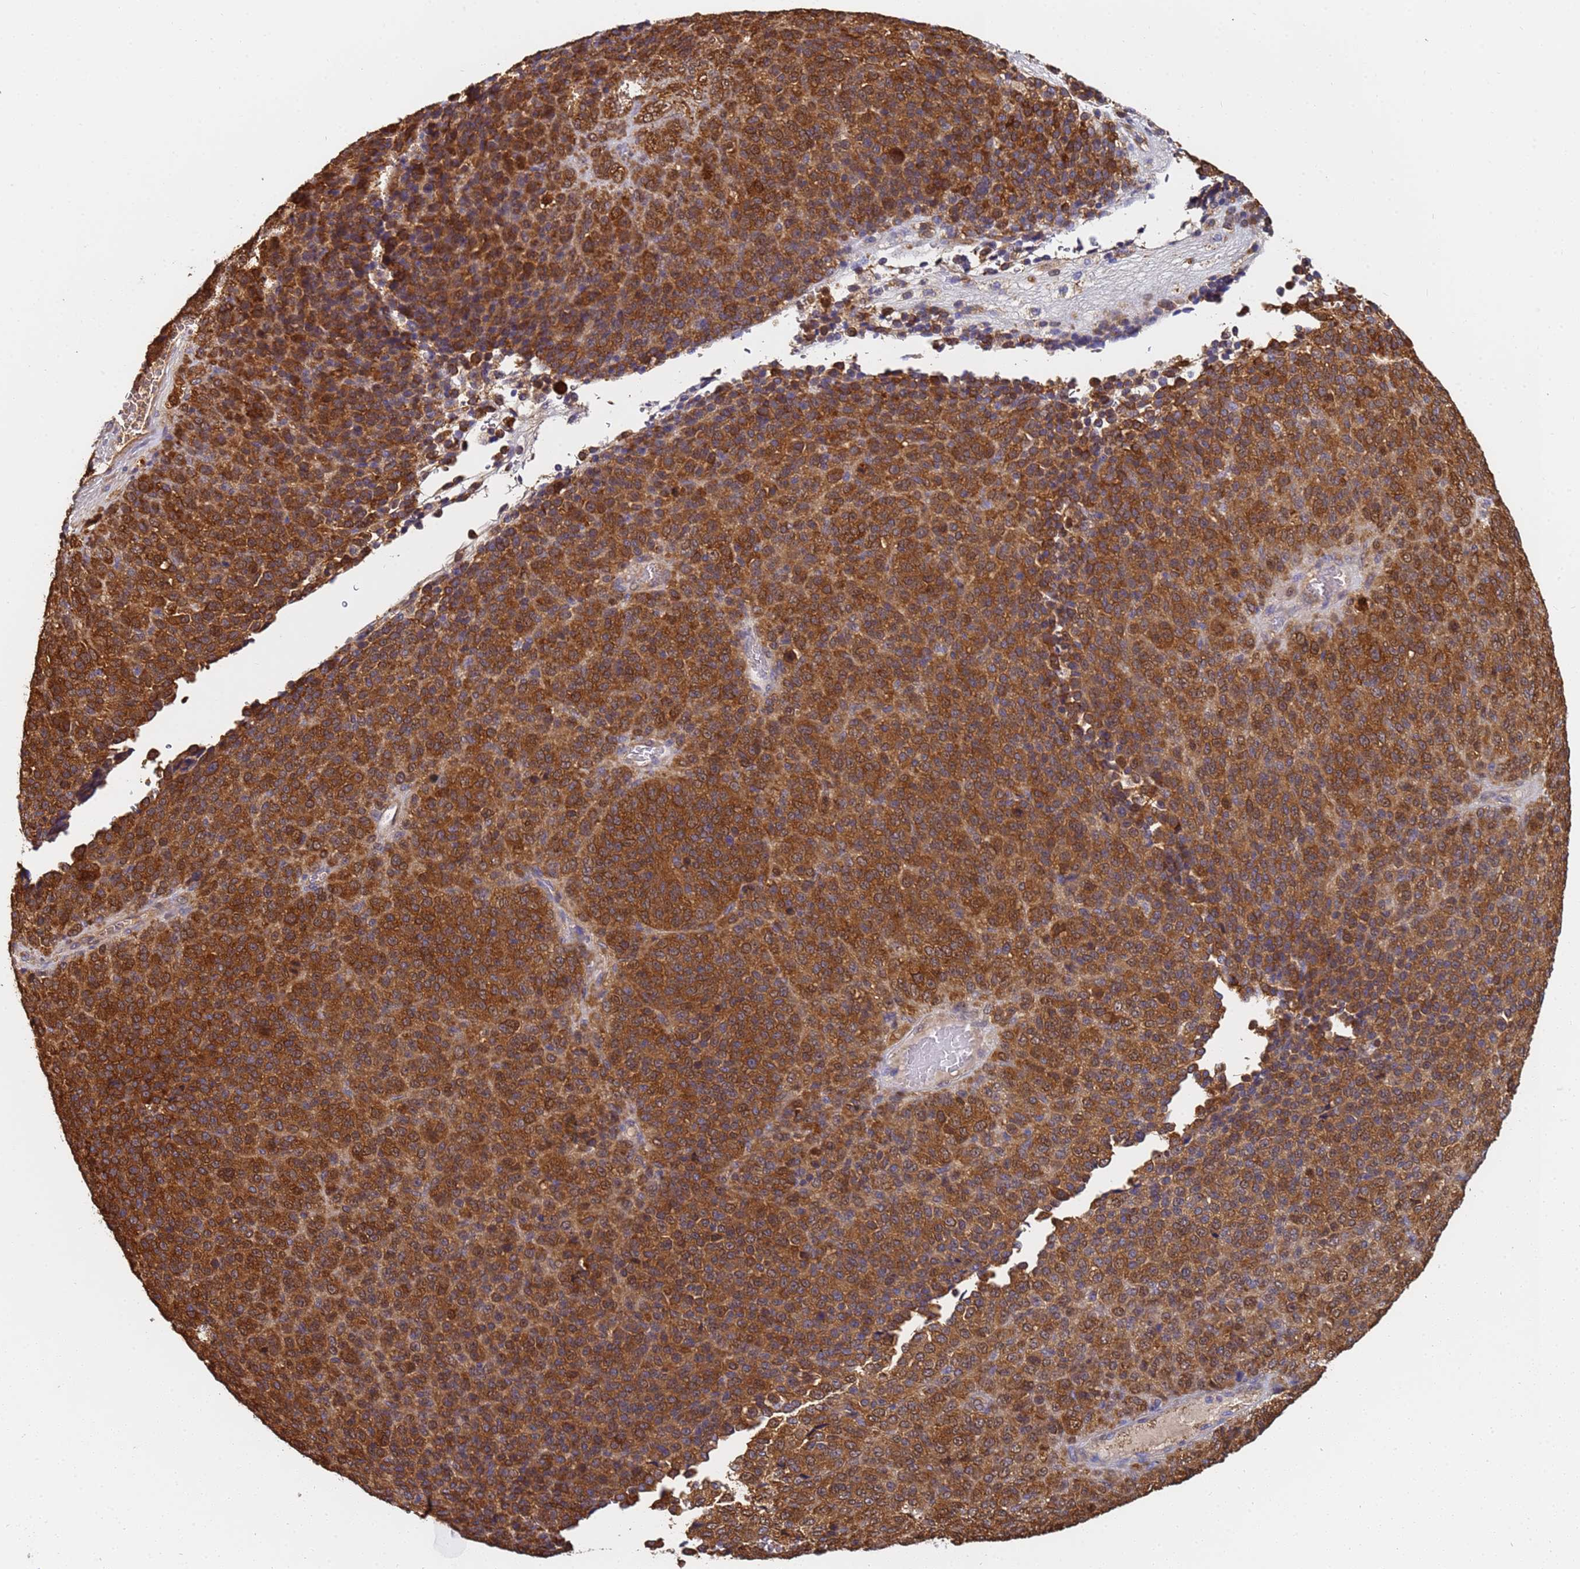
{"staining": {"intensity": "moderate", "quantity": ">75%", "location": "cytoplasmic/membranous"}, "tissue": "melanoma", "cell_type": "Tumor cells", "image_type": "cancer", "snomed": [{"axis": "morphology", "description": "Malignant melanoma, Metastatic site"}, {"axis": "topography", "description": "Brain"}], "caption": "High-magnification brightfield microscopy of malignant melanoma (metastatic site) stained with DAB (3,3'-diaminobenzidine) (brown) and counterstained with hematoxylin (blue). tumor cells exhibit moderate cytoplasmic/membranous staining is appreciated in about>75% of cells.", "gene": "NME1-NME2", "patient": {"sex": "female", "age": 56}}